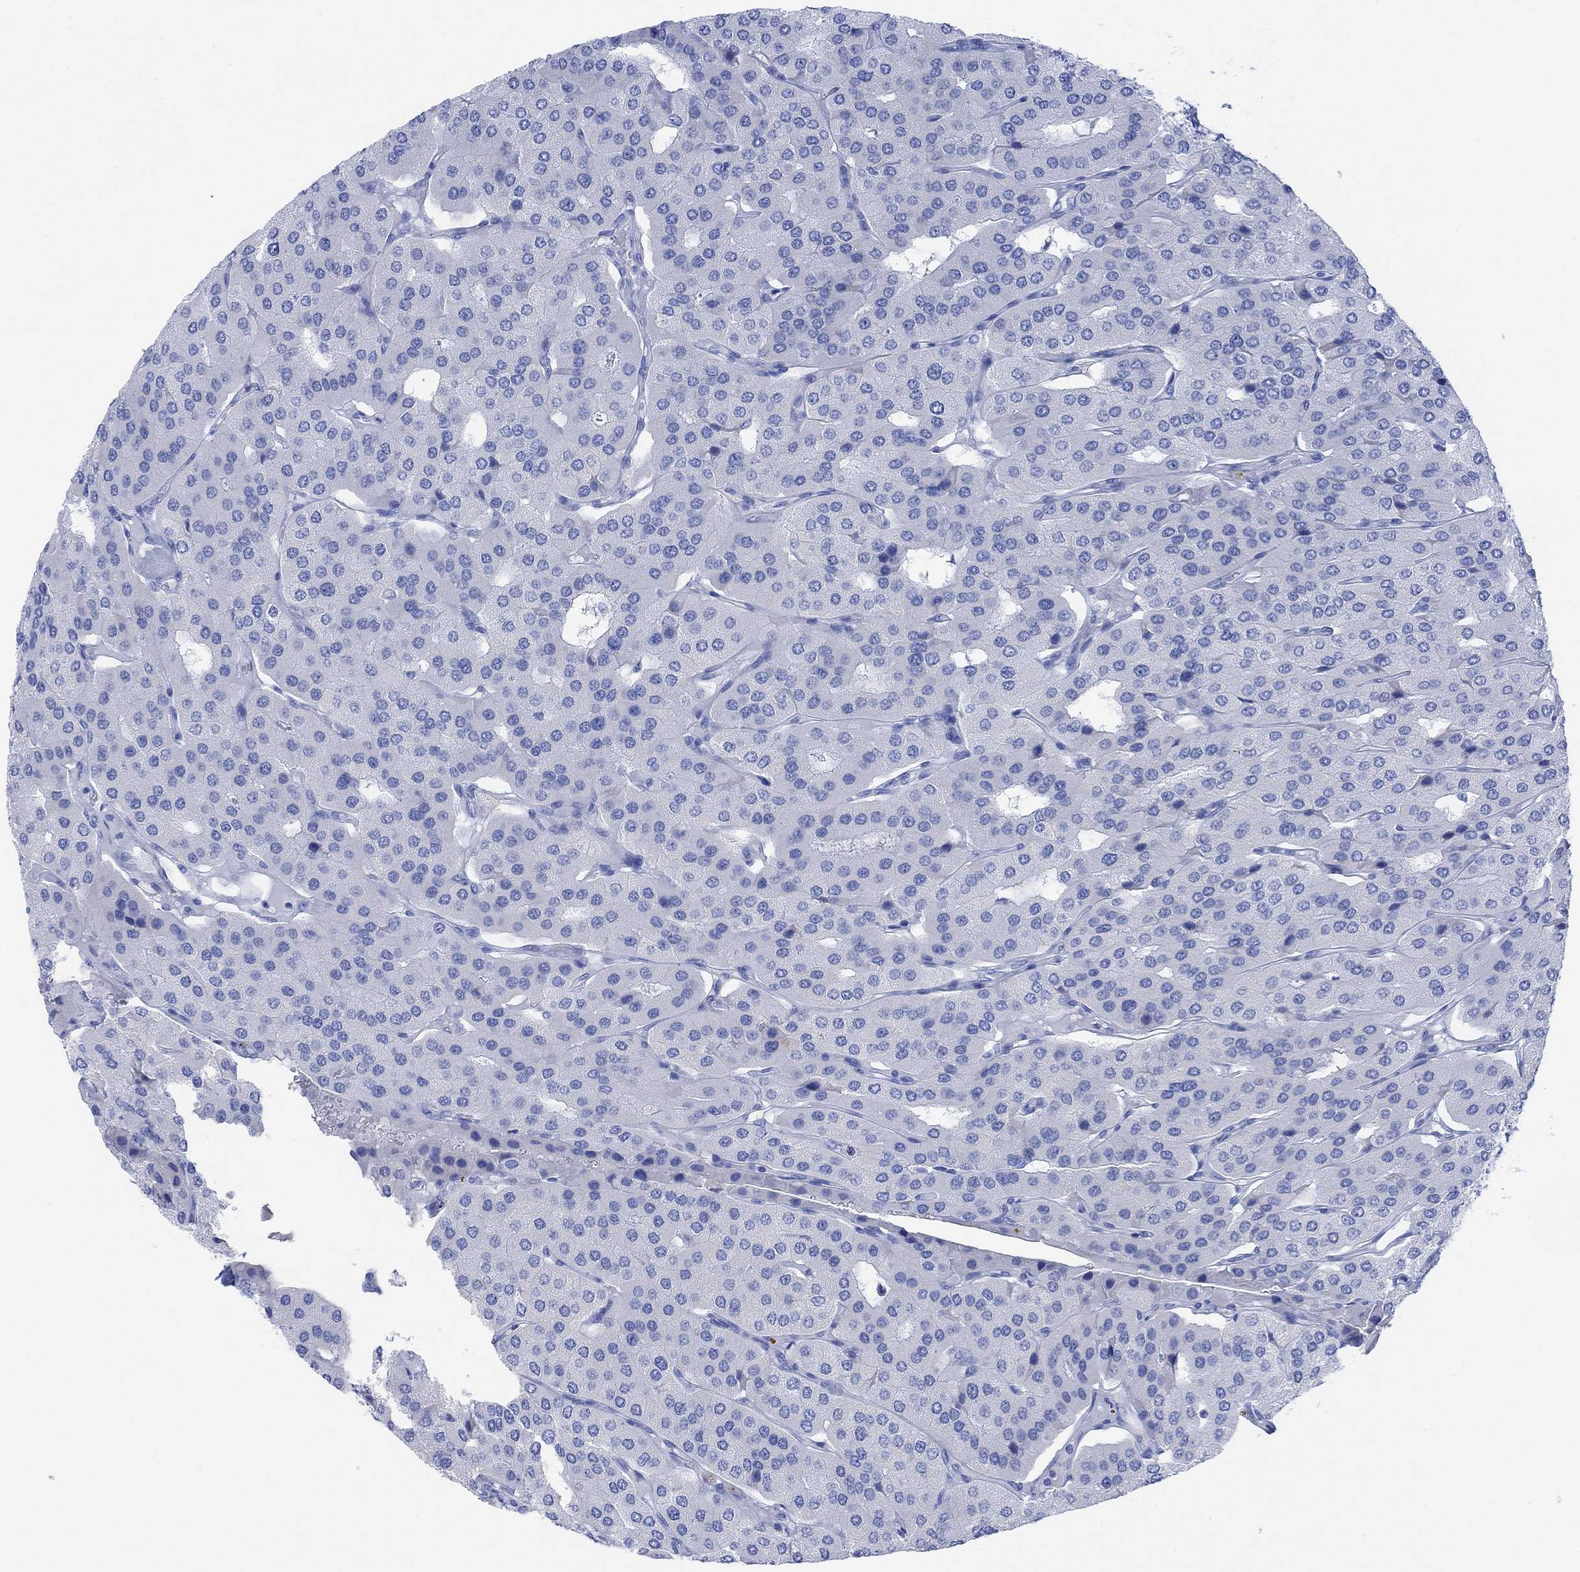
{"staining": {"intensity": "negative", "quantity": "none", "location": "none"}, "tissue": "parathyroid gland", "cell_type": "Glandular cells", "image_type": "normal", "snomed": [{"axis": "morphology", "description": "Normal tissue, NOS"}, {"axis": "morphology", "description": "Adenoma, NOS"}, {"axis": "topography", "description": "Parathyroid gland"}], "caption": "The micrograph exhibits no significant positivity in glandular cells of parathyroid gland. (DAB (3,3'-diaminobenzidine) immunohistochemistry visualized using brightfield microscopy, high magnification).", "gene": "GNG13", "patient": {"sex": "female", "age": 86}}